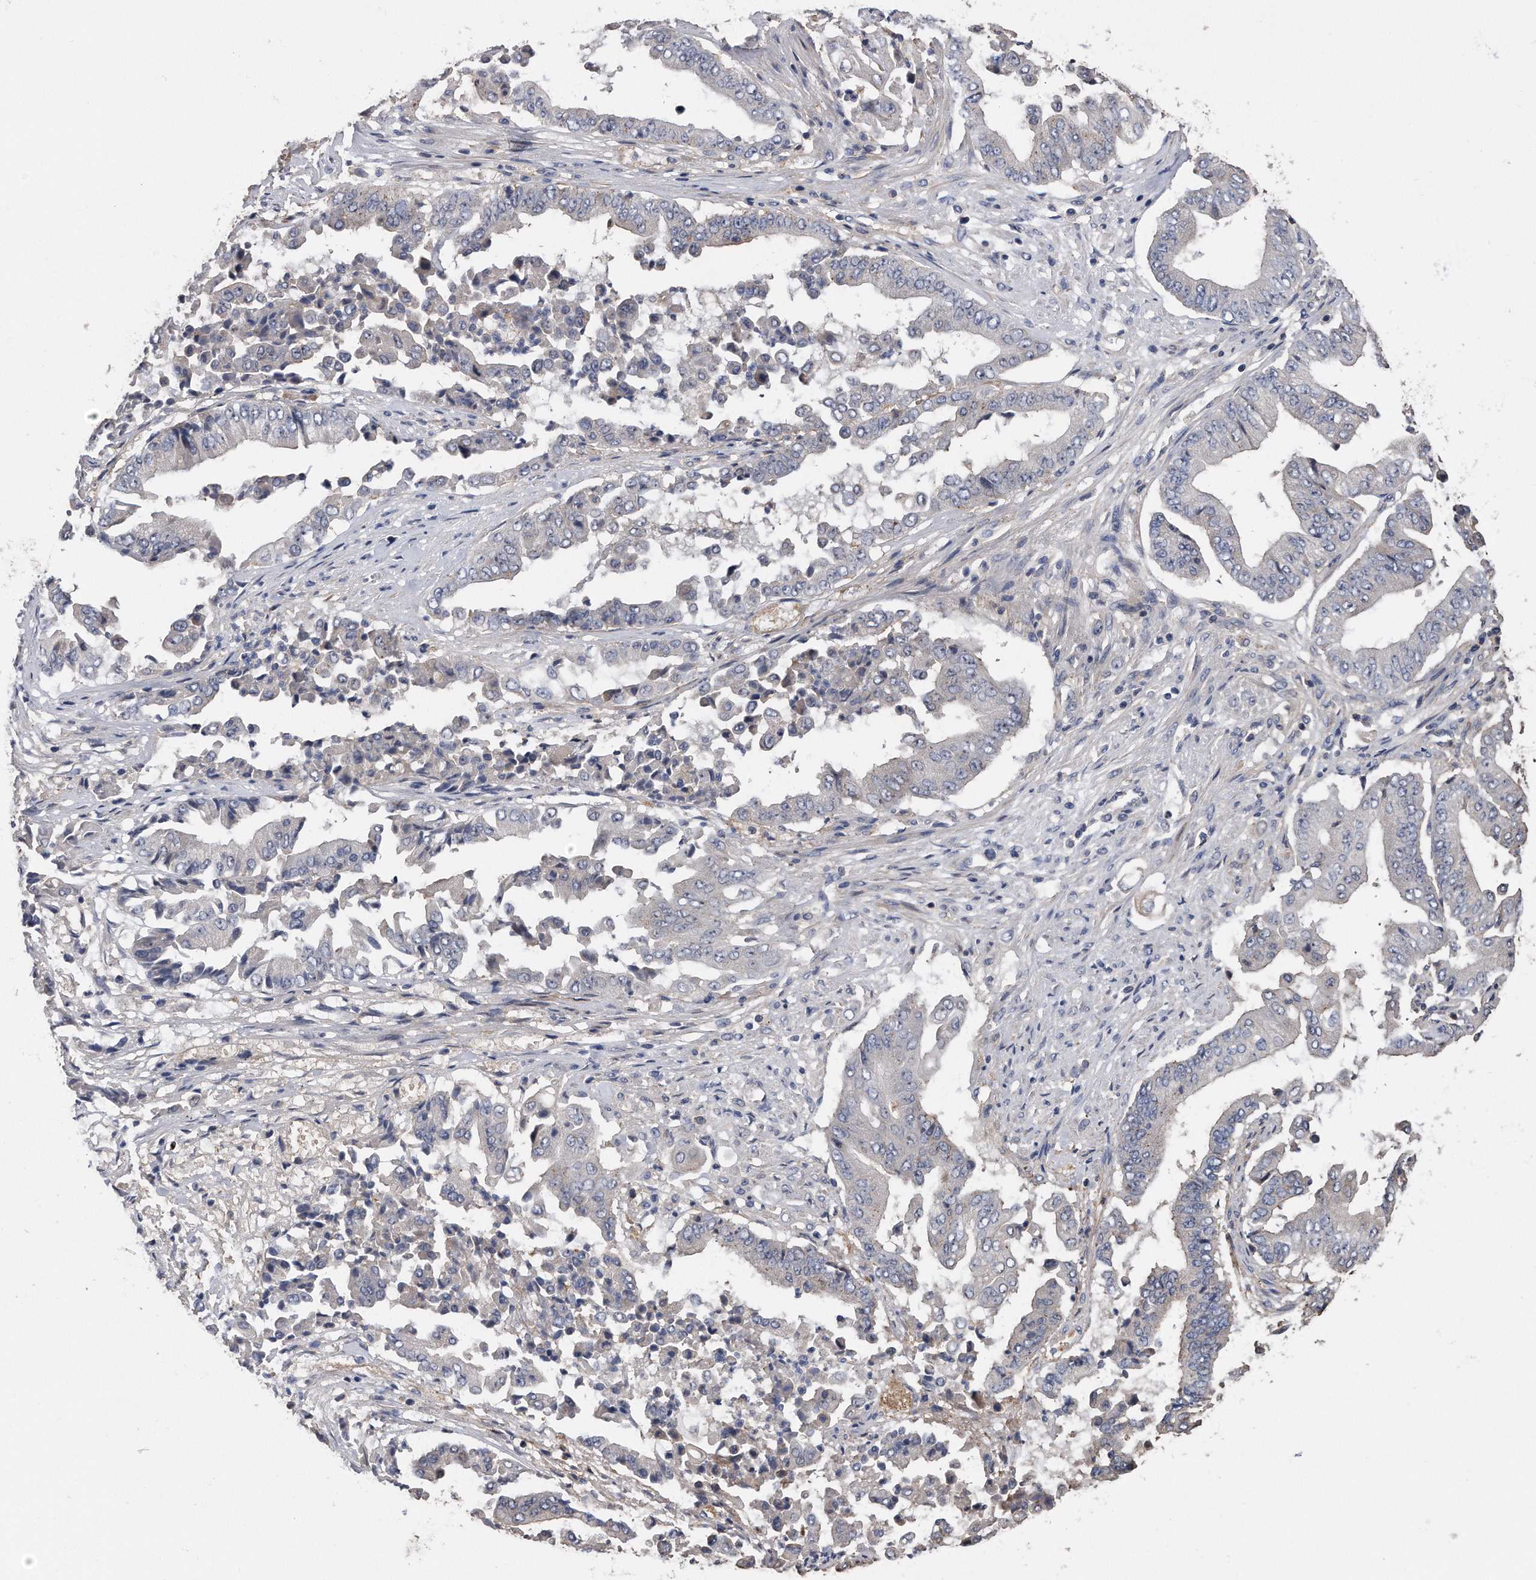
{"staining": {"intensity": "negative", "quantity": "none", "location": "none"}, "tissue": "pancreatic cancer", "cell_type": "Tumor cells", "image_type": "cancer", "snomed": [{"axis": "morphology", "description": "Adenocarcinoma, NOS"}, {"axis": "topography", "description": "Pancreas"}], "caption": "DAB immunohistochemical staining of human adenocarcinoma (pancreatic) exhibits no significant expression in tumor cells.", "gene": "KCND3", "patient": {"sex": "female", "age": 77}}